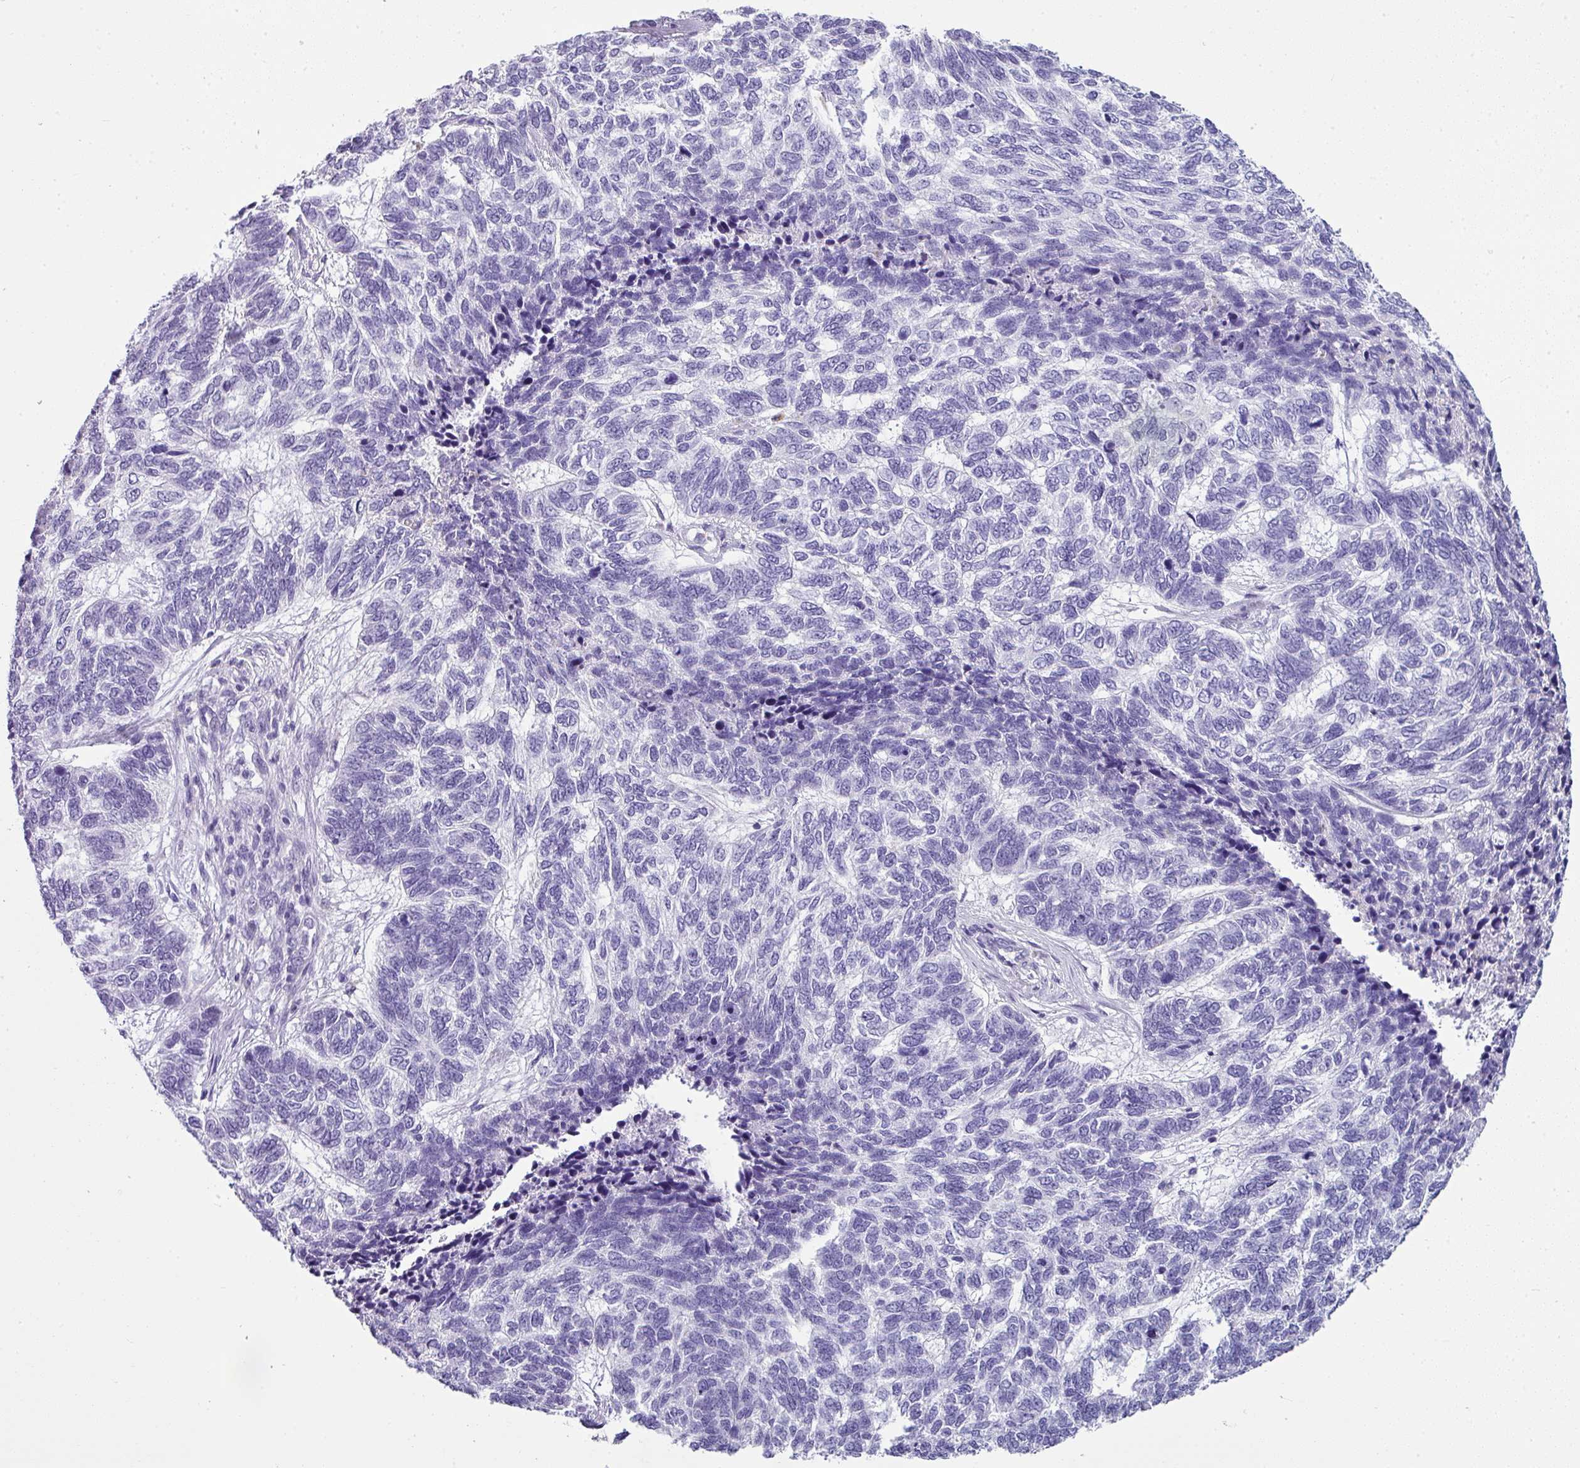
{"staining": {"intensity": "negative", "quantity": "none", "location": "none"}, "tissue": "skin cancer", "cell_type": "Tumor cells", "image_type": "cancer", "snomed": [{"axis": "morphology", "description": "Basal cell carcinoma"}, {"axis": "topography", "description": "Skin"}], "caption": "High magnification brightfield microscopy of skin cancer stained with DAB (3,3'-diaminobenzidine) (brown) and counterstained with hematoxylin (blue): tumor cells show no significant expression.", "gene": "ZNF568", "patient": {"sex": "female", "age": 65}}